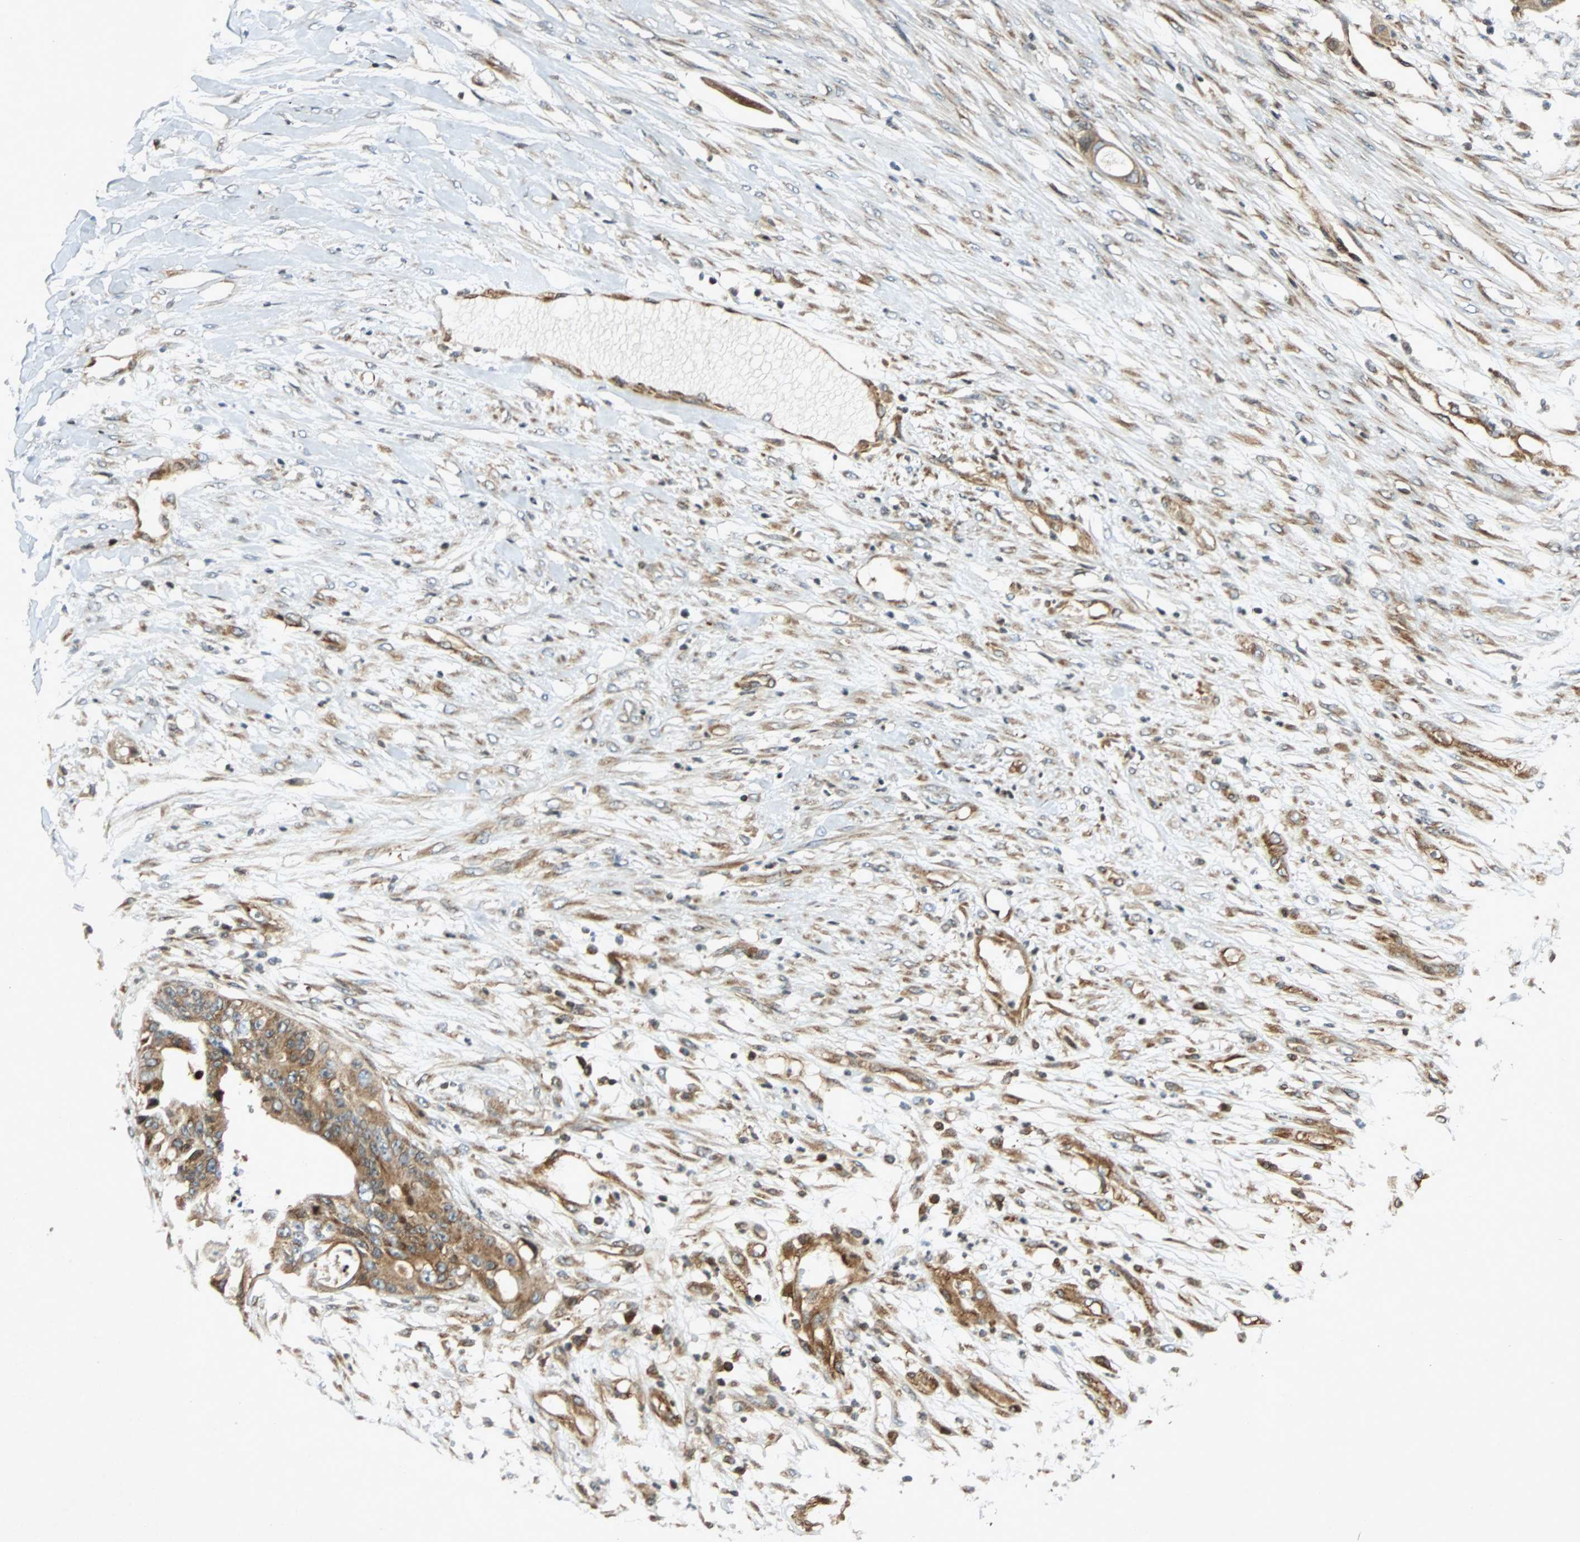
{"staining": {"intensity": "moderate", "quantity": ">75%", "location": "cytoplasmic/membranous"}, "tissue": "colorectal cancer", "cell_type": "Tumor cells", "image_type": "cancer", "snomed": [{"axis": "morphology", "description": "Adenocarcinoma, NOS"}, {"axis": "topography", "description": "Colon"}], "caption": "Immunohistochemical staining of human colorectal cancer displays moderate cytoplasmic/membranous protein staining in approximately >75% of tumor cells.", "gene": "TUBA4A", "patient": {"sex": "female", "age": 57}}